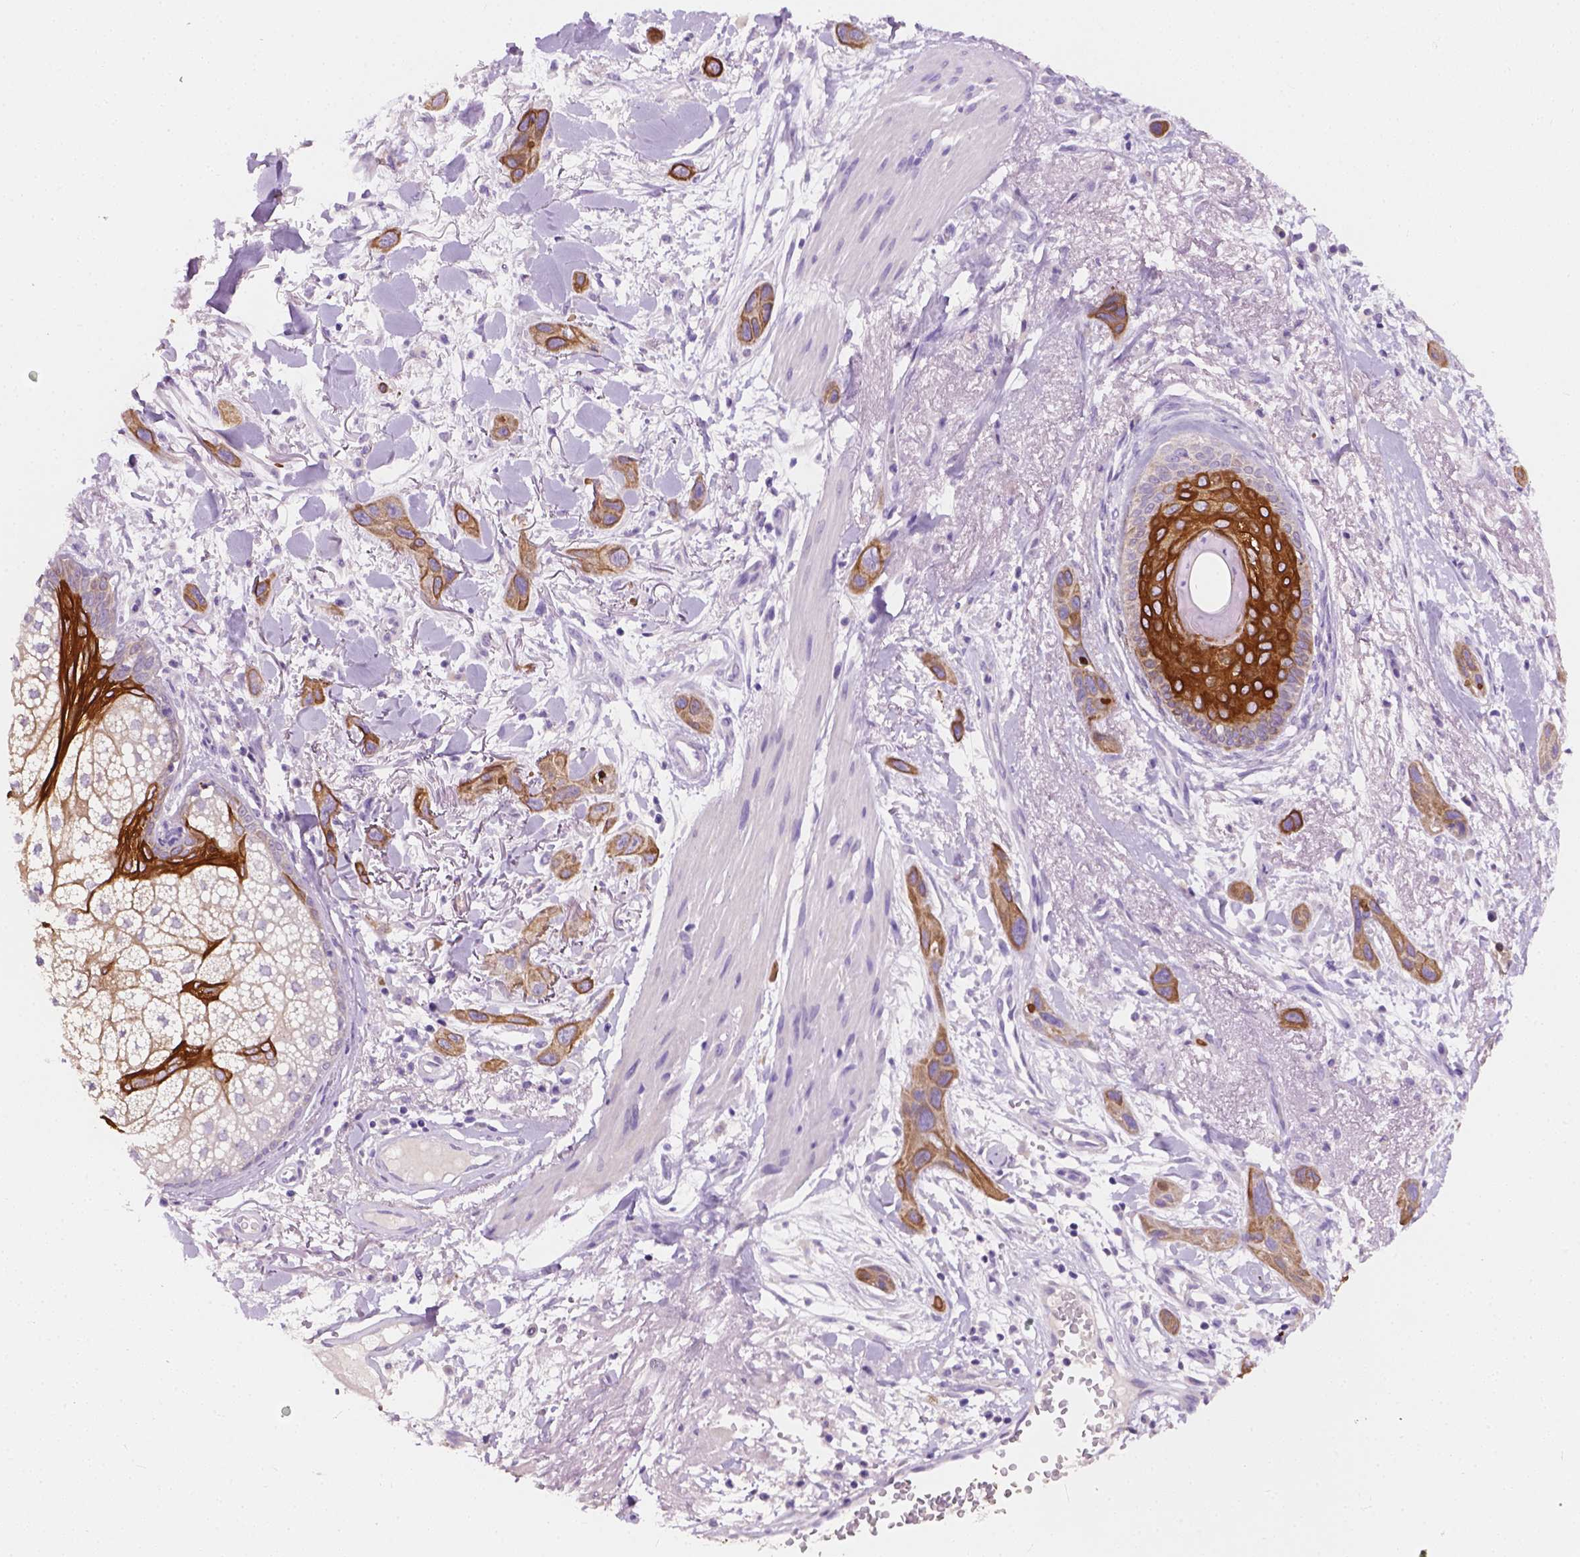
{"staining": {"intensity": "strong", "quantity": "25%-75%", "location": "cytoplasmic/membranous"}, "tissue": "skin cancer", "cell_type": "Tumor cells", "image_type": "cancer", "snomed": [{"axis": "morphology", "description": "Squamous cell carcinoma, NOS"}, {"axis": "topography", "description": "Skin"}], "caption": "Skin cancer stained with DAB IHC shows high levels of strong cytoplasmic/membranous positivity in about 25%-75% of tumor cells.", "gene": "KRT17", "patient": {"sex": "male", "age": 79}}